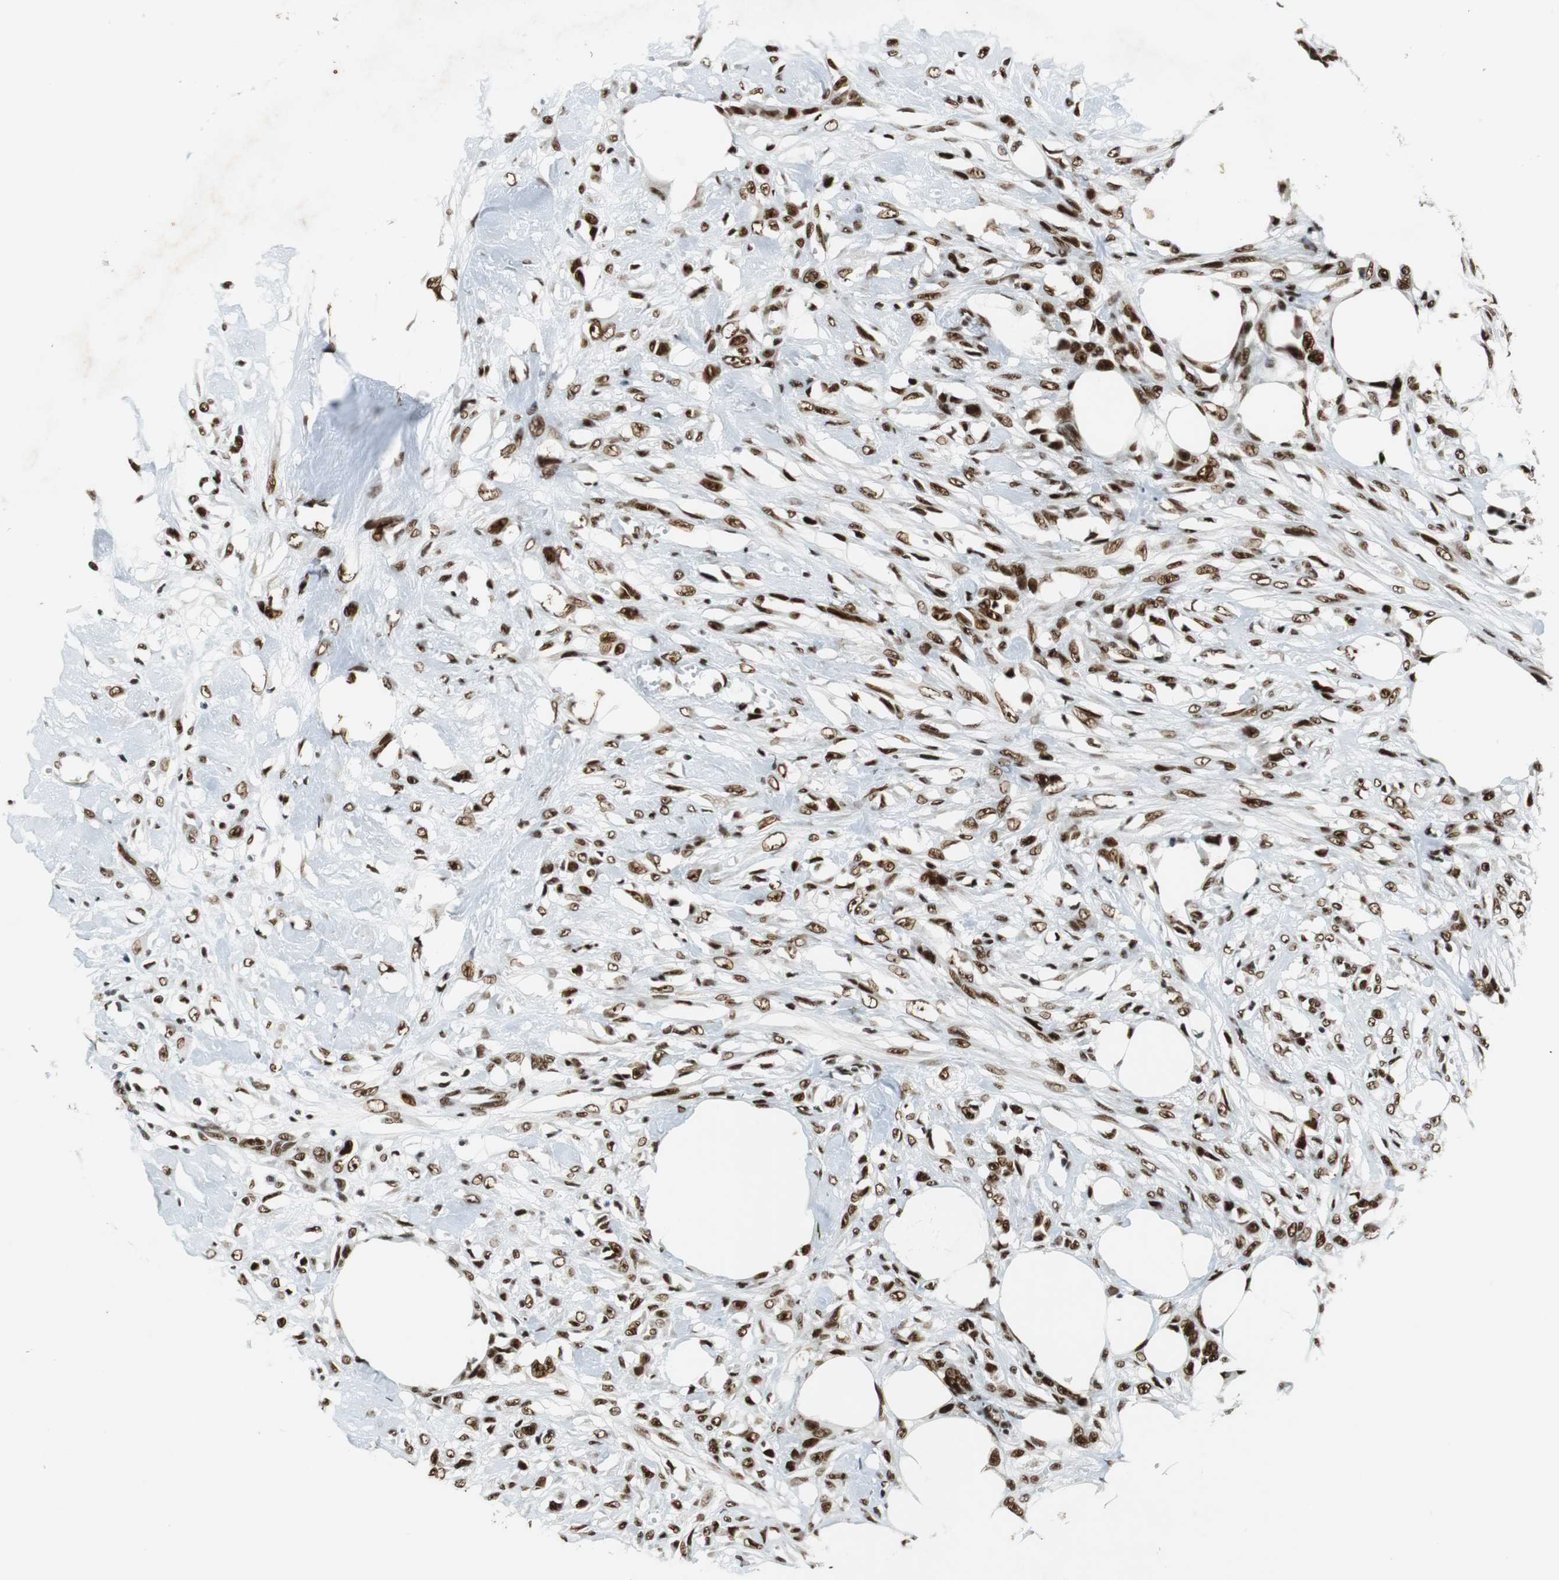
{"staining": {"intensity": "strong", "quantity": ">75%", "location": "nuclear"}, "tissue": "skin cancer", "cell_type": "Tumor cells", "image_type": "cancer", "snomed": [{"axis": "morphology", "description": "Normal tissue, NOS"}, {"axis": "morphology", "description": "Squamous cell carcinoma, NOS"}, {"axis": "topography", "description": "Skin"}], "caption": "This is an image of immunohistochemistry (IHC) staining of skin squamous cell carcinoma, which shows strong expression in the nuclear of tumor cells.", "gene": "PRKDC", "patient": {"sex": "female", "age": 59}}